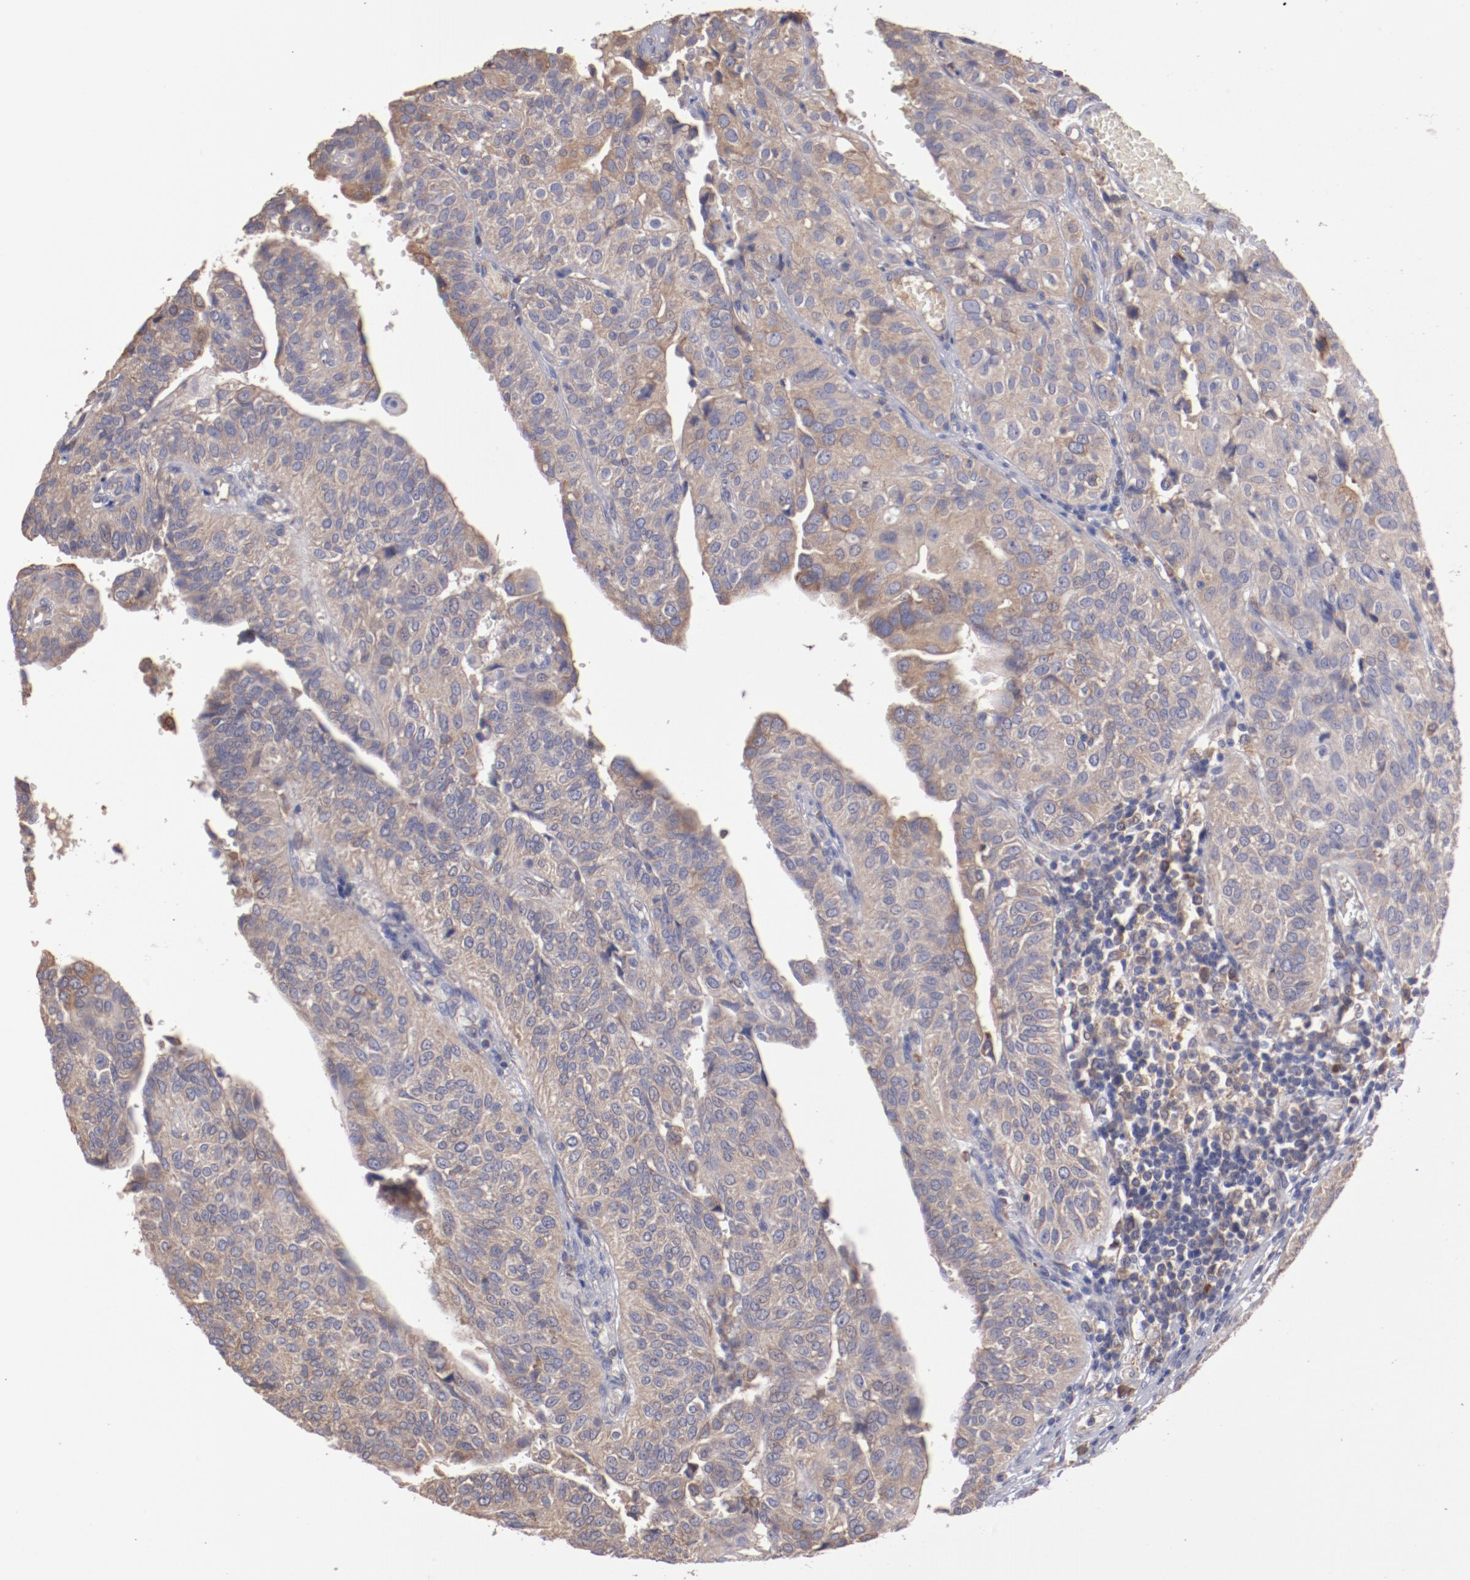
{"staining": {"intensity": "weak", "quantity": "25%-75%", "location": "cytoplasmic/membranous"}, "tissue": "urothelial cancer", "cell_type": "Tumor cells", "image_type": "cancer", "snomed": [{"axis": "morphology", "description": "Urothelial carcinoma, High grade"}, {"axis": "topography", "description": "Urinary bladder"}], "caption": "Tumor cells exhibit low levels of weak cytoplasmic/membranous positivity in approximately 25%-75% of cells in human urothelial cancer.", "gene": "NFKBIE", "patient": {"sex": "male", "age": 56}}